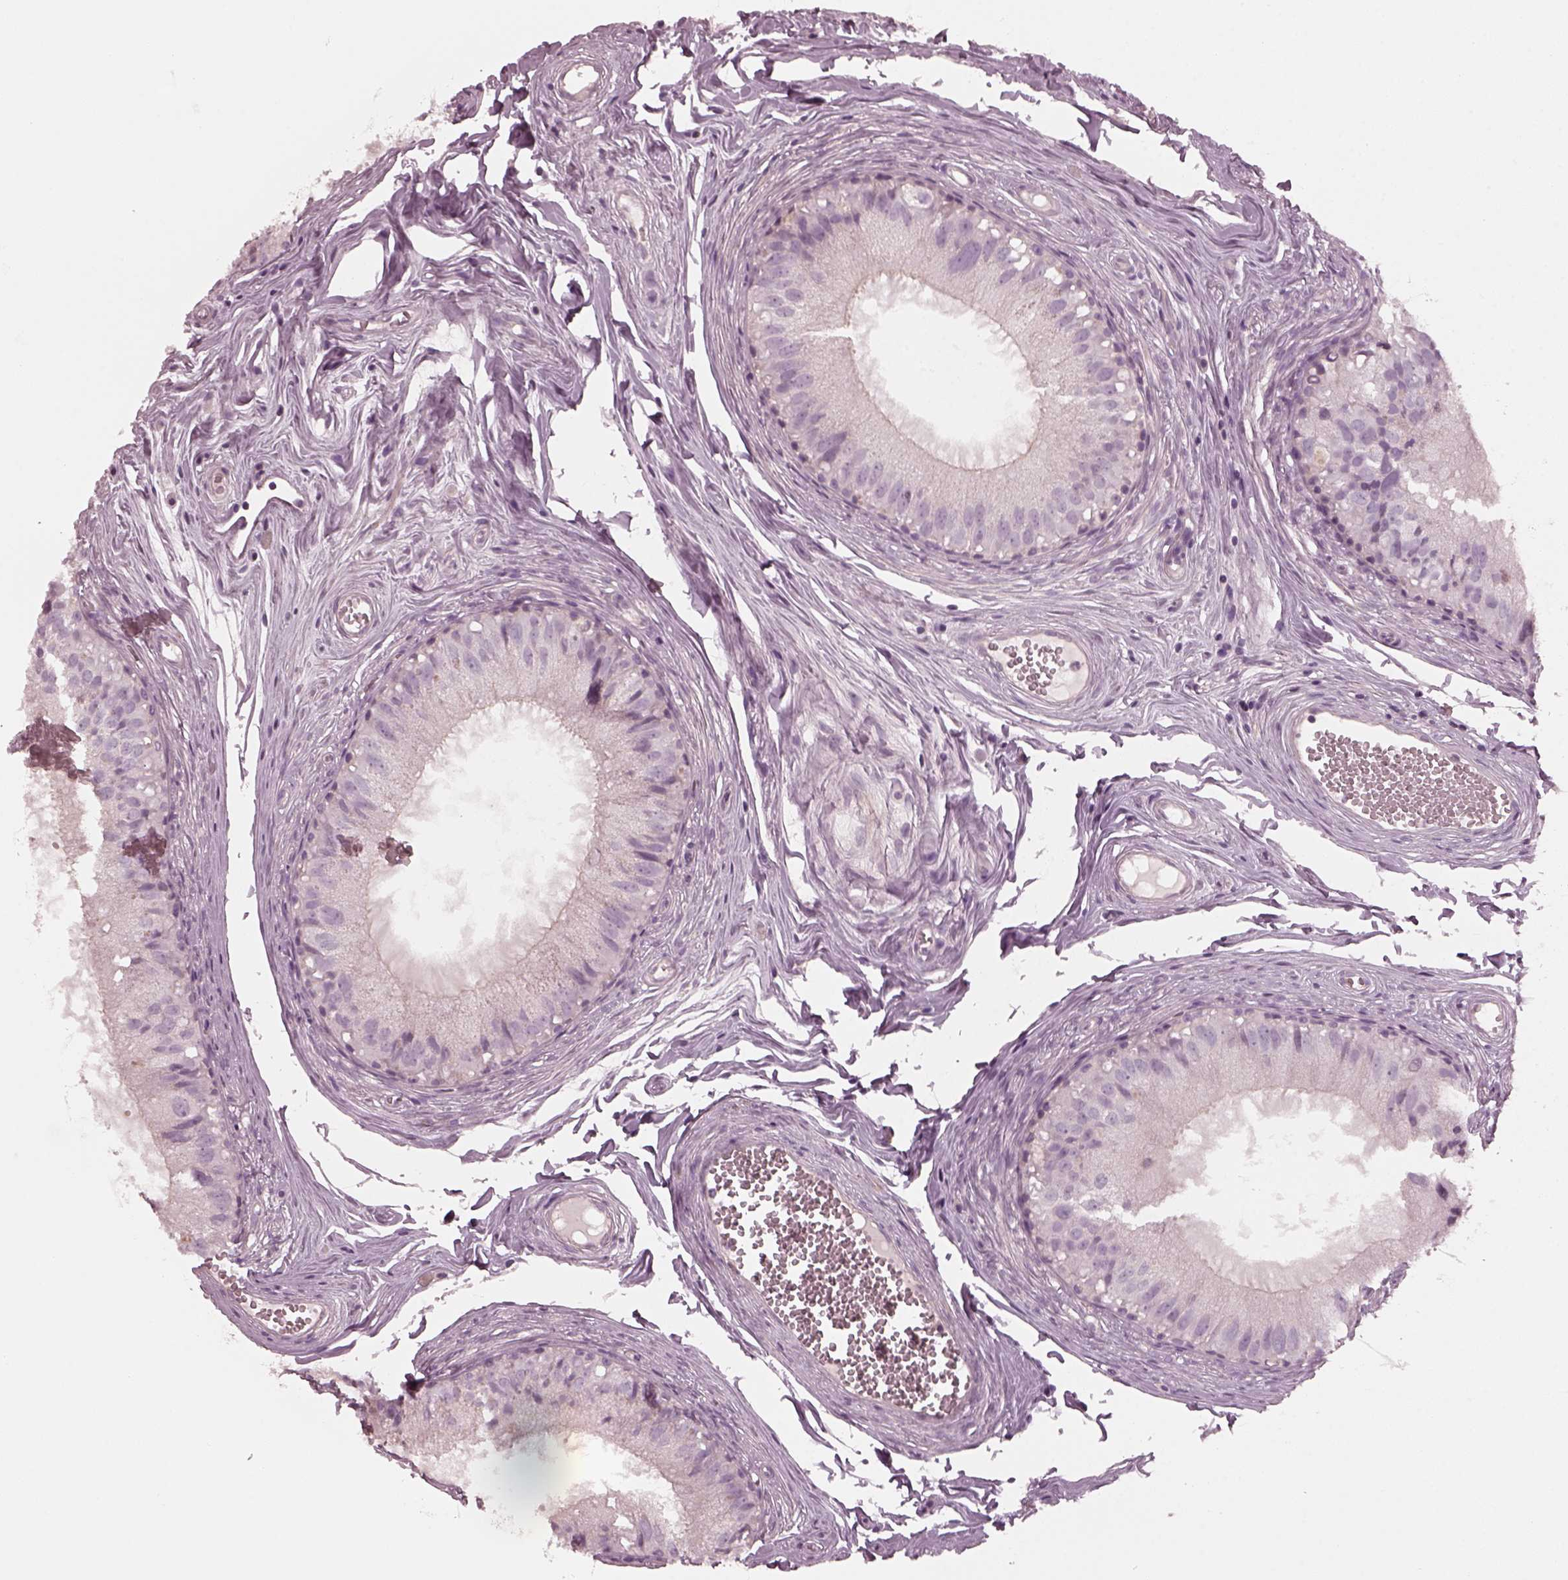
{"staining": {"intensity": "negative", "quantity": "none", "location": "none"}, "tissue": "epididymis", "cell_type": "Glandular cells", "image_type": "normal", "snomed": [{"axis": "morphology", "description": "Normal tissue, NOS"}, {"axis": "topography", "description": "Epididymis"}], "caption": "High power microscopy photomicrograph of an immunohistochemistry (IHC) photomicrograph of benign epididymis, revealing no significant positivity in glandular cells.", "gene": "CHIT1", "patient": {"sex": "male", "age": 45}}